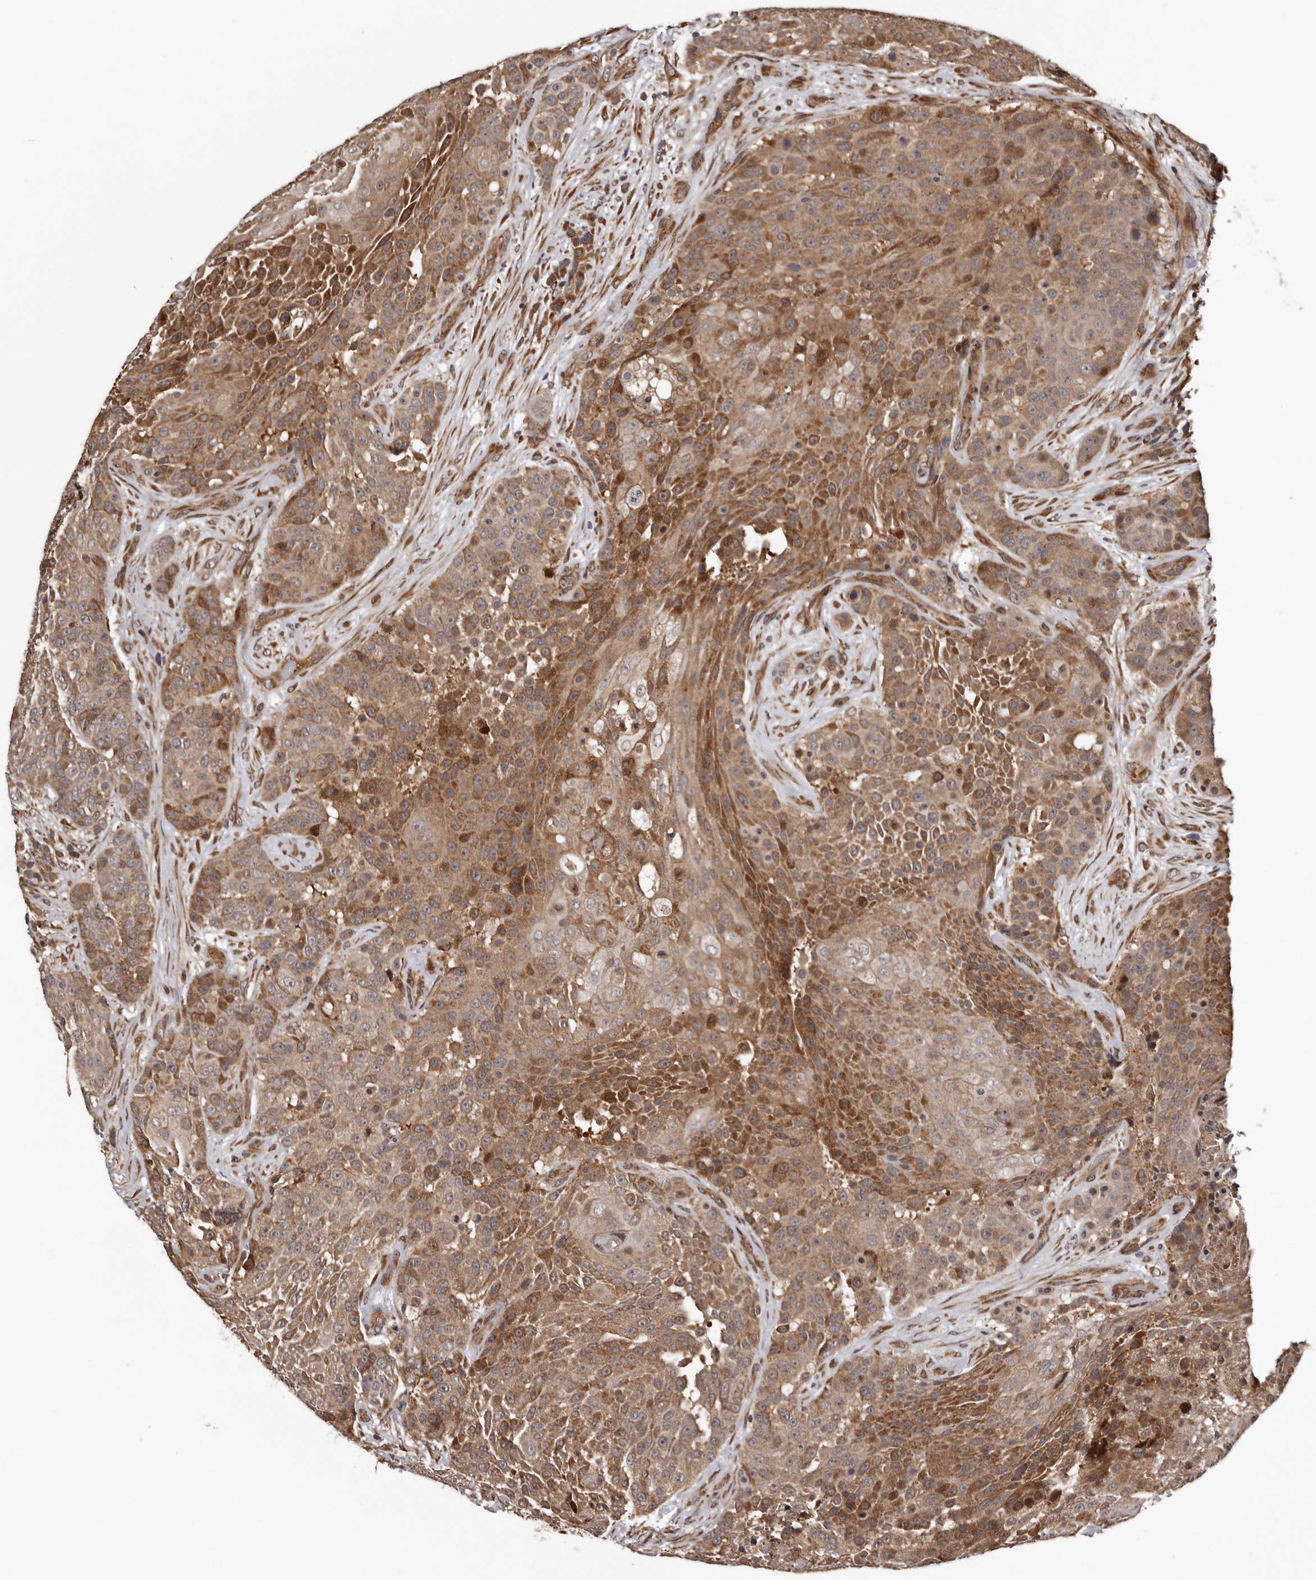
{"staining": {"intensity": "moderate", "quantity": ">75%", "location": "cytoplasmic/membranous"}, "tissue": "urothelial cancer", "cell_type": "Tumor cells", "image_type": "cancer", "snomed": [{"axis": "morphology", "description": "Urothelial carcinoma, High grade"}, {"axis": "topography", "description": "Urinary bladder"}], "caption": "Moderate cytoplasmic/membranous protein staining is appreciated in approximately >75% of tumor cells in urothelial cancer.", "gene": "SERTAD4", "patient": {"sex": "female", "age": 63}}